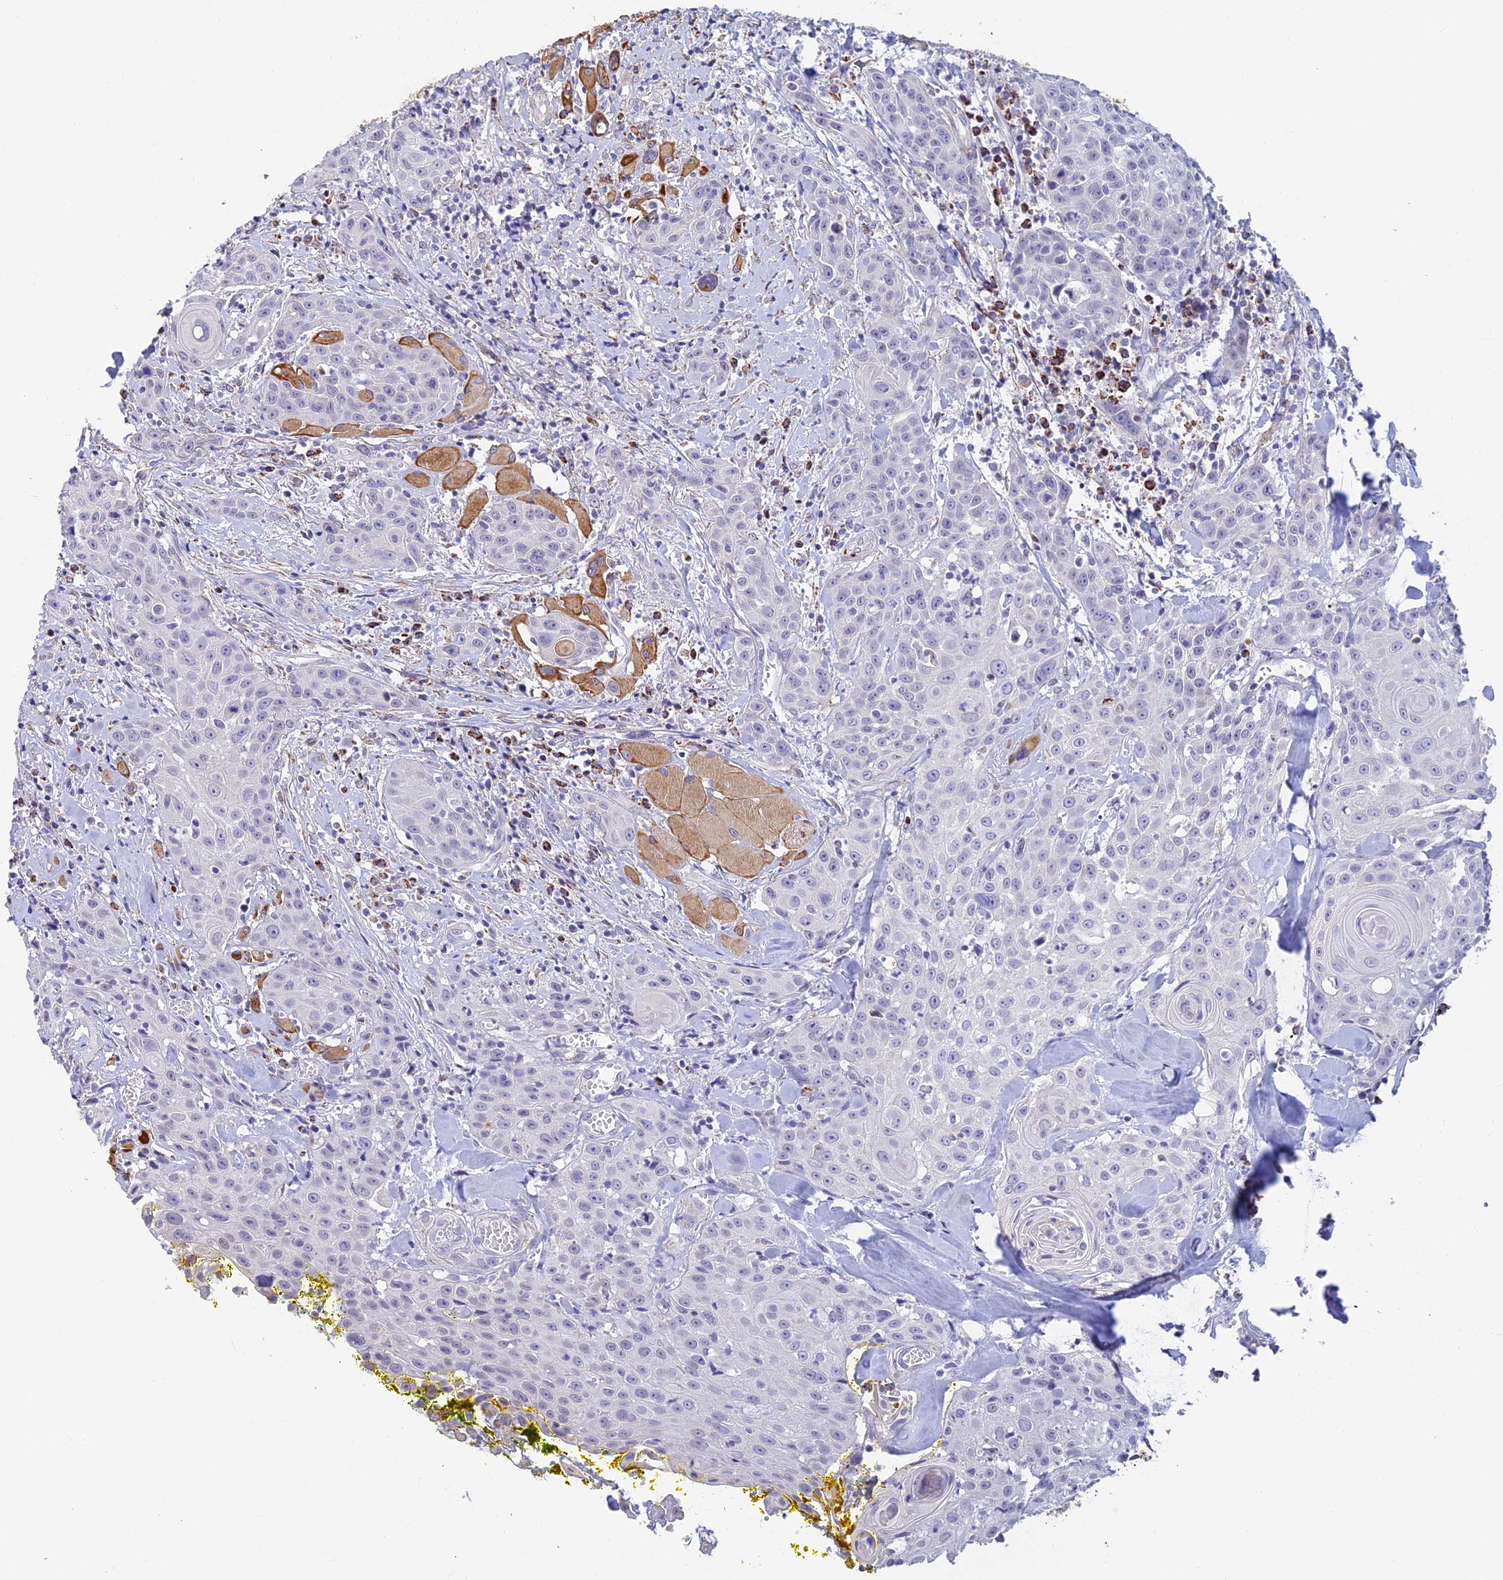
{"staining": {"intensity": "negative", "quantity": "none", "location": "none"}, "tissue": "head and neck cancer", "cell_type": "Tumor cells", "image_type": "cancer", "snomed": [{"axis": "morphology", "description": "Squamous cell carcinoma, NOS"}, {"axis": "topography", "description": "Oral tissue"}, {"axis": "topography", "description": "Head-Neck"}], "caption": "There is no significant expression in tumor cells of head and neck cancer.", "gene": "ALDH1L2", "patient": {"sex": "female", "age": 82}}